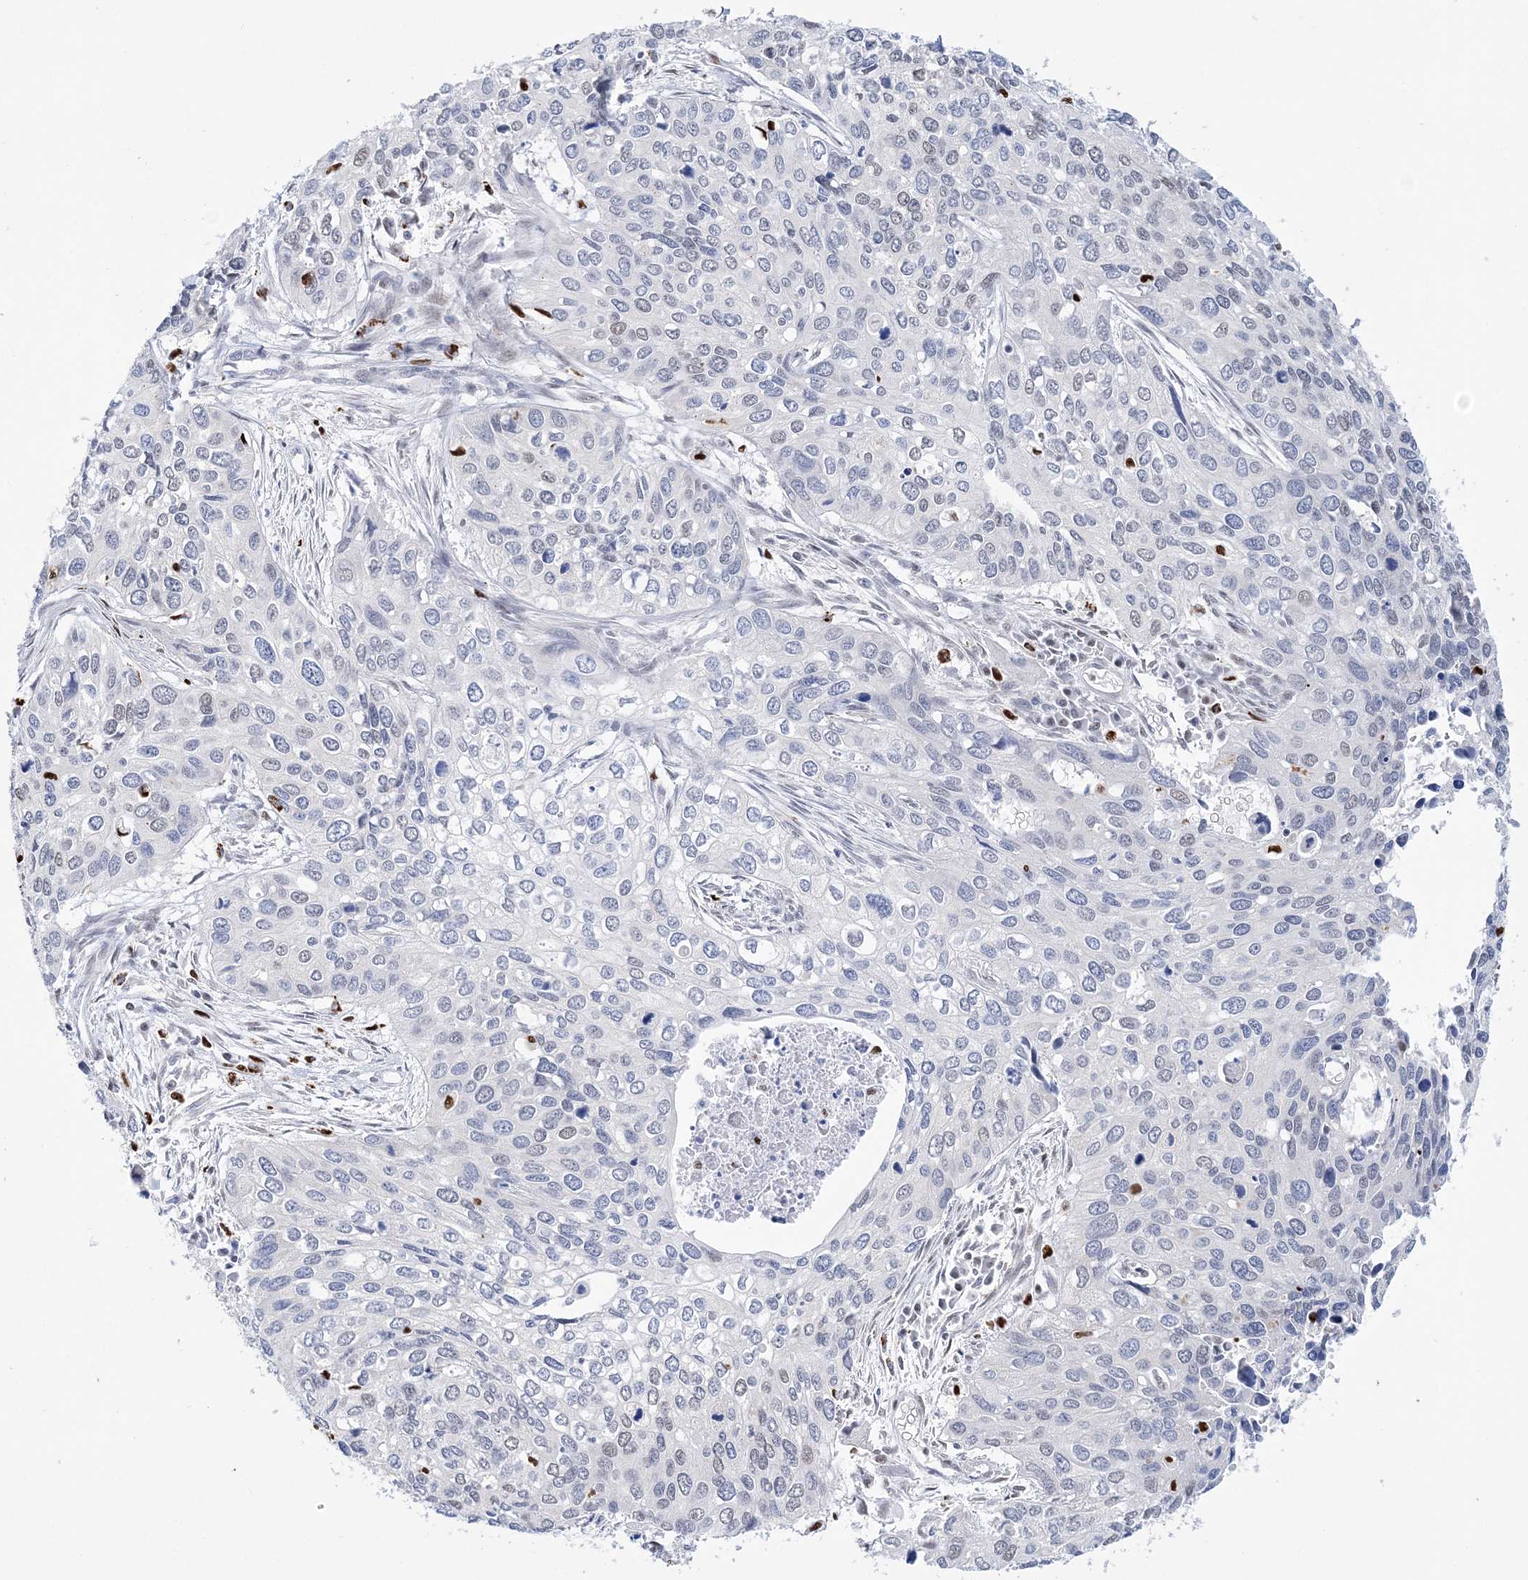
{"staining": {"intensity": "negative", "quantity": "none", "location": "none"}, "tissue": "cervical cancer", "cell_type": "Tumor cells", "image_type": "cancer", "snomed": [{"axis": "morphology", "description": "Squamous cell carcinoma, NOS"}, {"axis": "topography", "description": "Cervix"}], "caption": "High power microscopy image of an immunohistochemistry (IHC) histopathology image of cervical cancer (squamous cell carcinoma), revealing no significant positivity in tumor cells. (Brightfield microscopy of DAB IHC at high magnification).", "gene": "NIT2", "patient": {"sex": "female", "age": 55}}